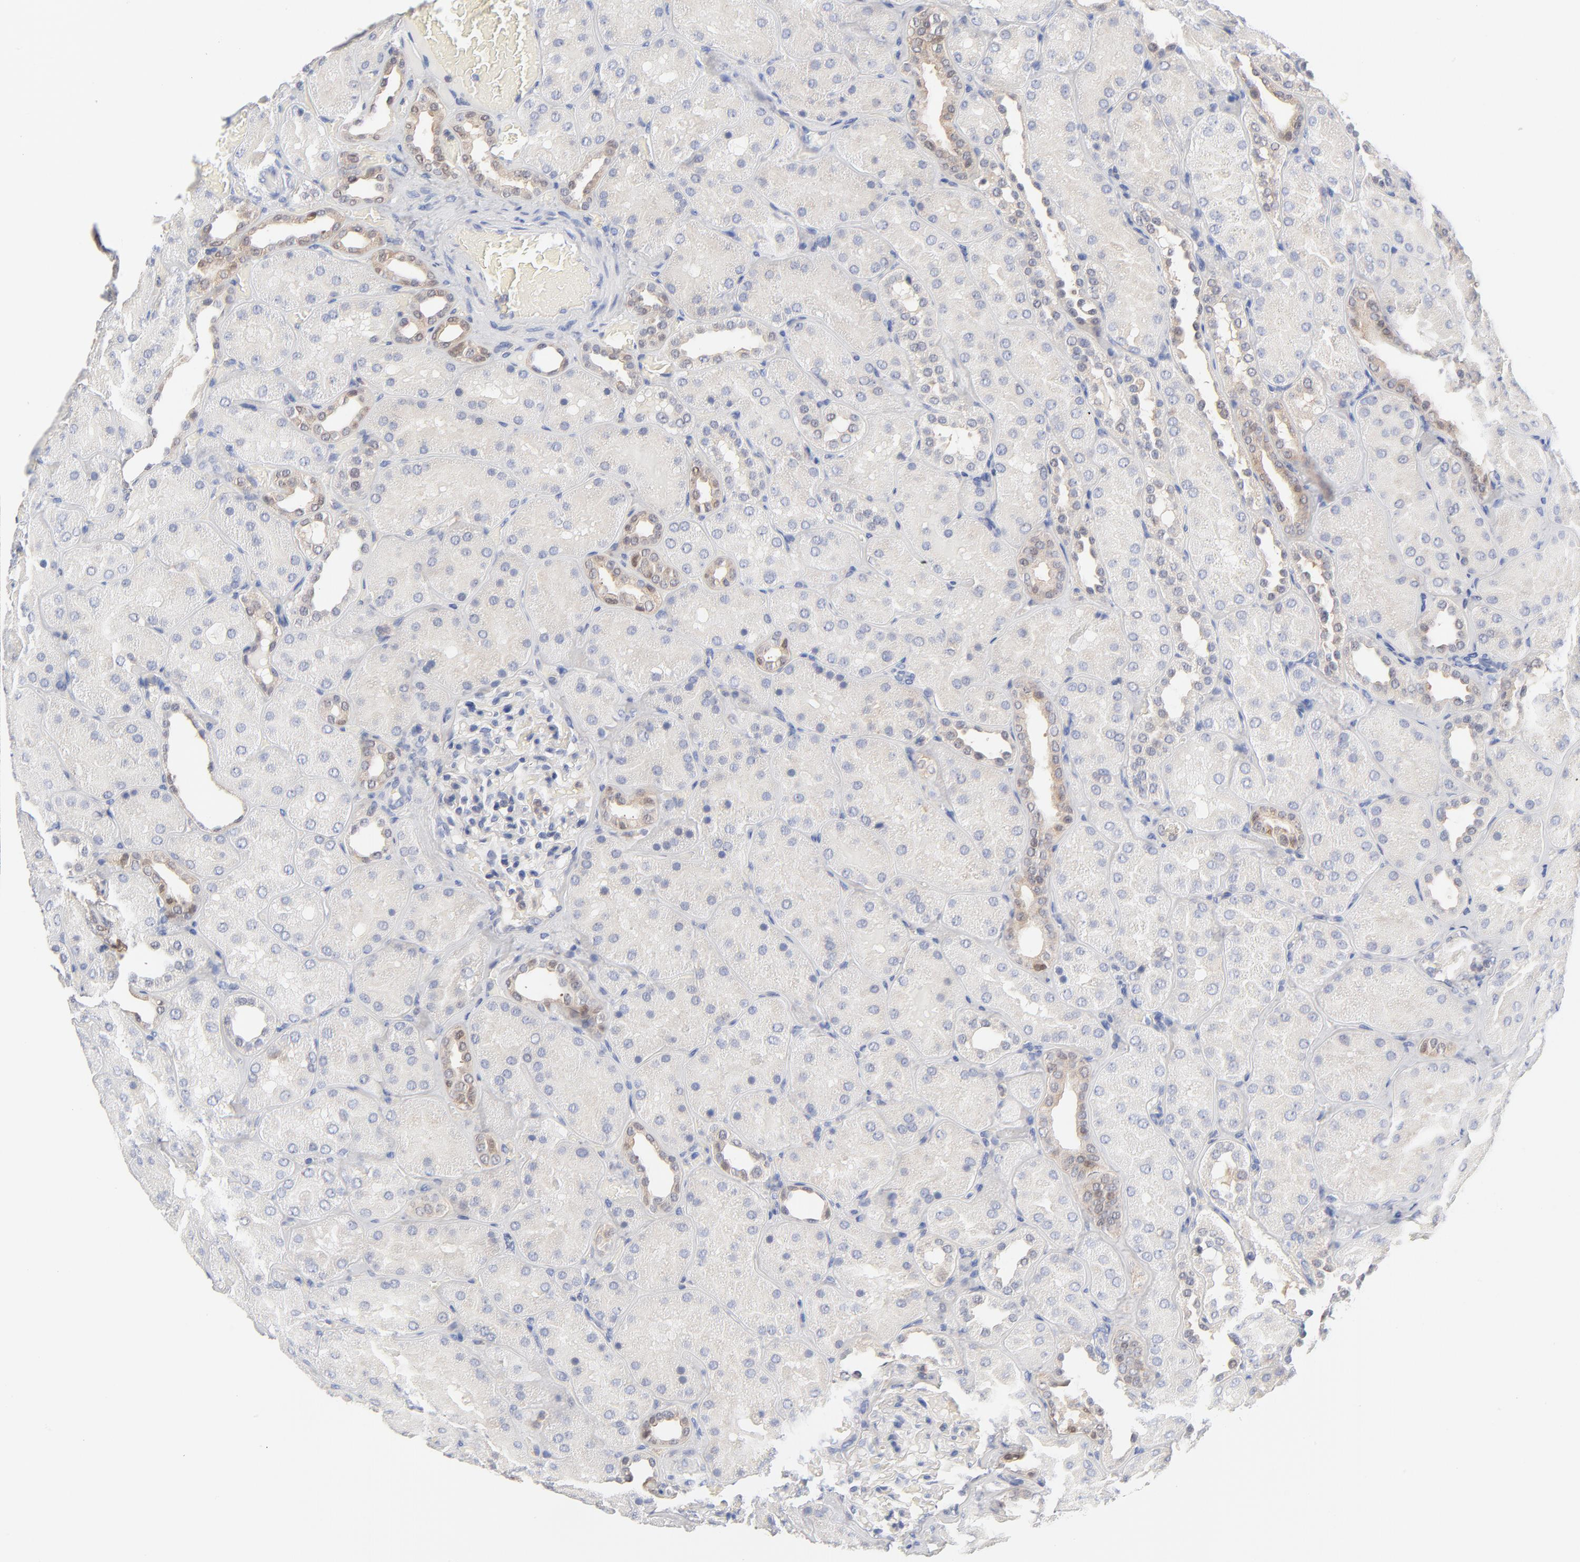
{"staining": {"intensity": "negative", "quantity": "none", "location": "none"}, "tissue": "kidney", "cell_type": "Cells in glomeruli", "image_type": "normal", "snomed": [{"axis": "morphology", "description": "Normal tissue, NOS"}, {"axis": "topography", "description": "Kidney"}], "caption": "This is an immunohistochemistry (IHC) micrograph of unremarkable human kidney. There is no expression in cells in glomeruli.", "gene": "CAB39L", "patient": {"sex": "male", "age": 28}}